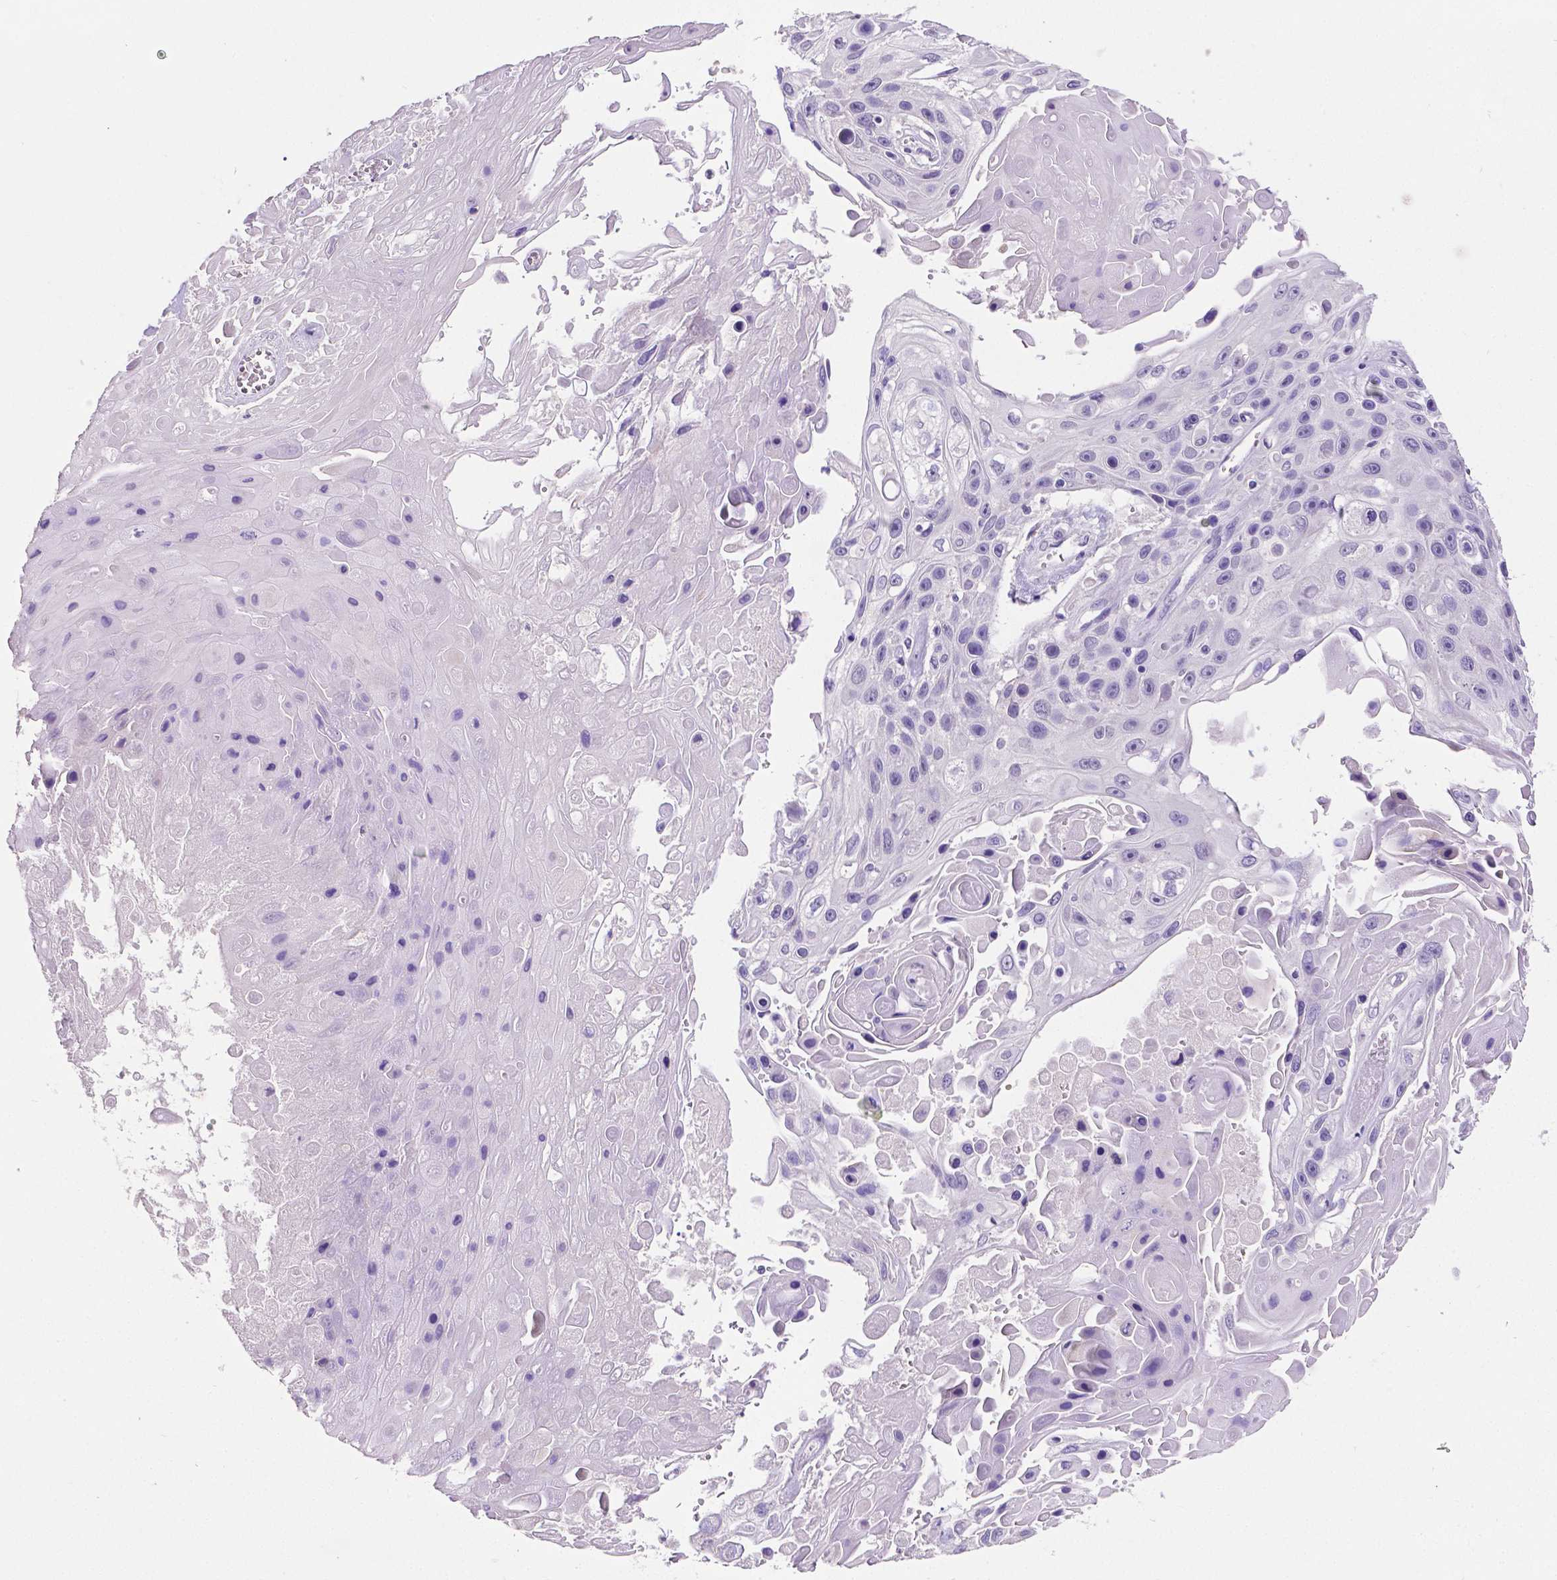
{"staining": {"intensity": "negative", "quantity": "none", "location": "none"}, "tissue": "skin cancer", "cell_type": "Tumor cells", "image_type": "cancer", "snomed": [{"axis": "morphology", "description": "Squamous cell carcinoma, NOS"}, {"axis": "topography", "description": "Skin"}], "caption": "High magnification brightfield microscopy of squamous cell carcinoma (skin) stained with DAB (brown) and counterstained with hematoxylin (blue): tumor cells show no significant expression.", "gene": "SATB2", "patient": {"sex": "male", "age": 82}}